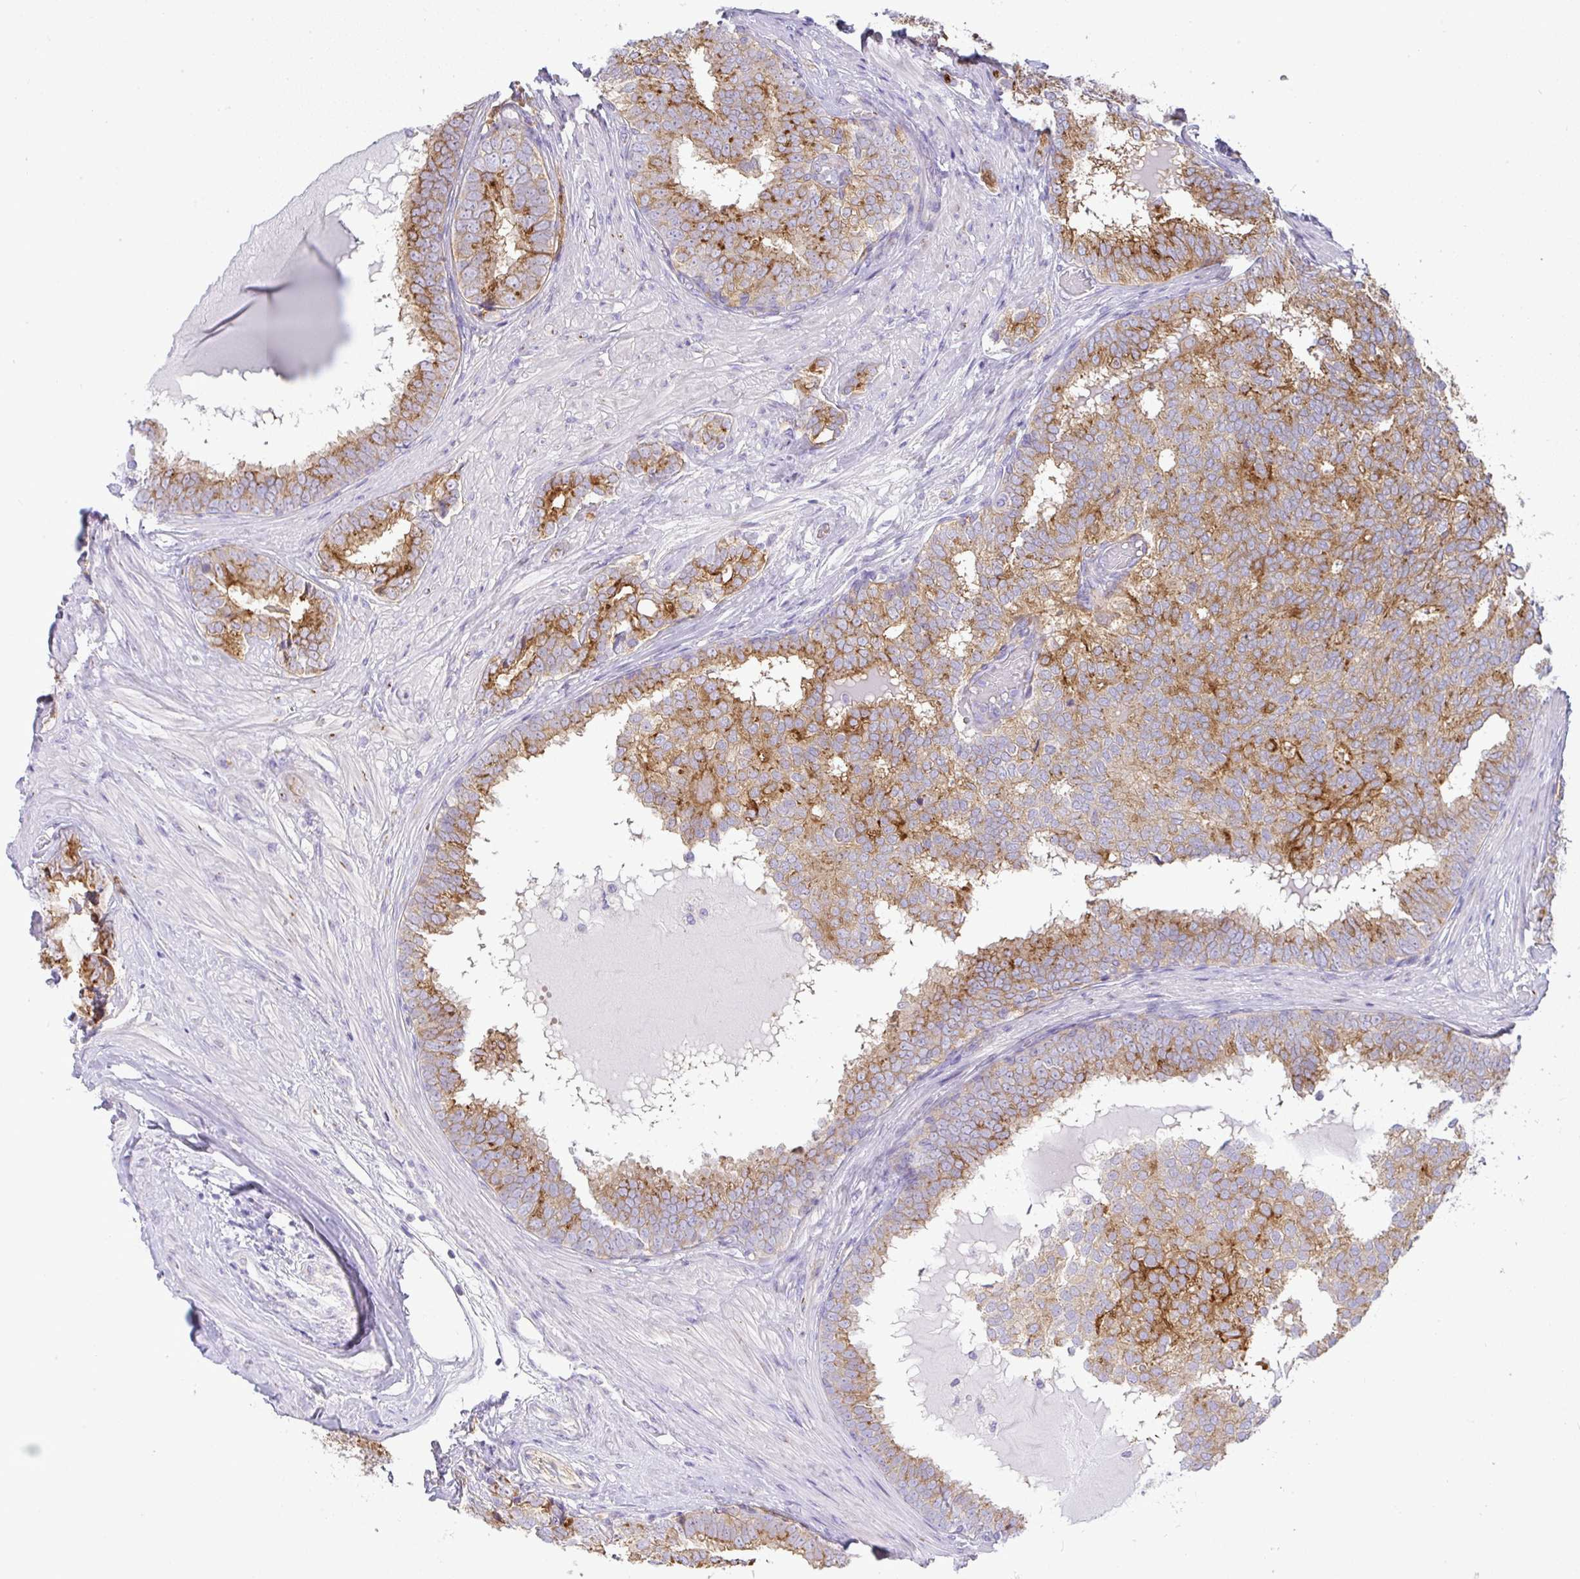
{"staining": {"intensity": "strong", "quantity": "25%-75%", "location": "cytoplasmic/membranous"}, "tissue": "prostate cancer", "cell_type": "Tumor cells", "image_type": "cancer", "snomed": [{"axis": "morphology", "description": "Adenocarcinoma, High grade"}, {"axis": "topography", "description": "Prostate"}], "caption": "Adenocarcinoma (high-grade) (prostate) stained for a protein reveals strong cytoplasmic/membranous positivity in tumor cells.", "gene": "FAM177A1", "patient": {"sex": "male", "age": 72}}